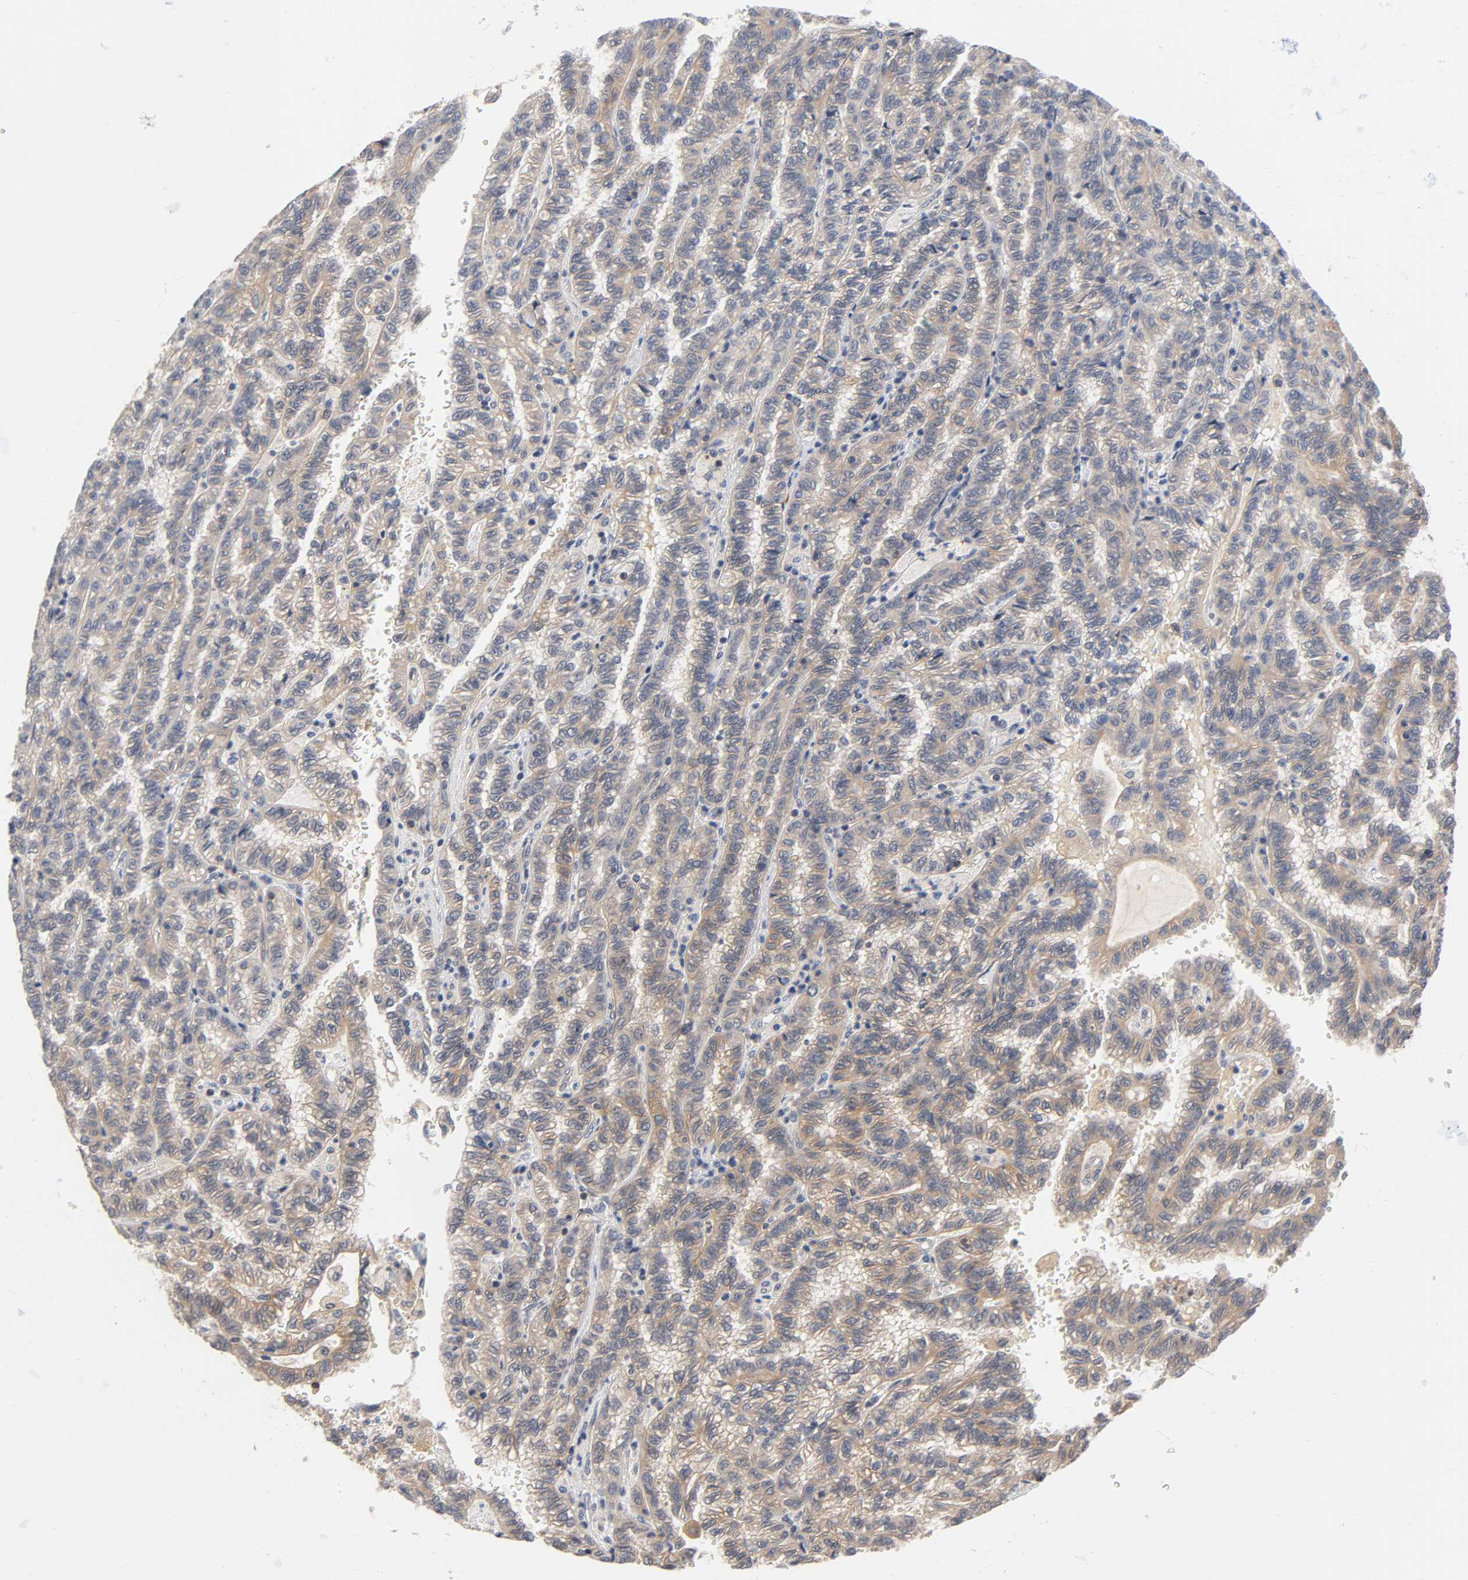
{"staining": {"intensity": "weak", "quantity": "25%-75%", "location": "cytoplasmic/membranous"}, "tissue": "renal cancer", "cell_type": "Tumor cells", "image_type": "cancer", "snomed": [{"axis": "morphology", "description": "Inflammation, NOS"}, {"axis": "morphology", "description": "Adenocarcinoma, NOS"}, {"axis": "topography", "description": "Kidney"}], "caption": "A low amount of weak cytoplasmic/membranous expression is seen in approximately 25%-75% of tumor cells in renal cancer (adenocarcinoma) tissue.", "gene": "PRKAB1", "patient": {"sex": "male", "age": 68}}